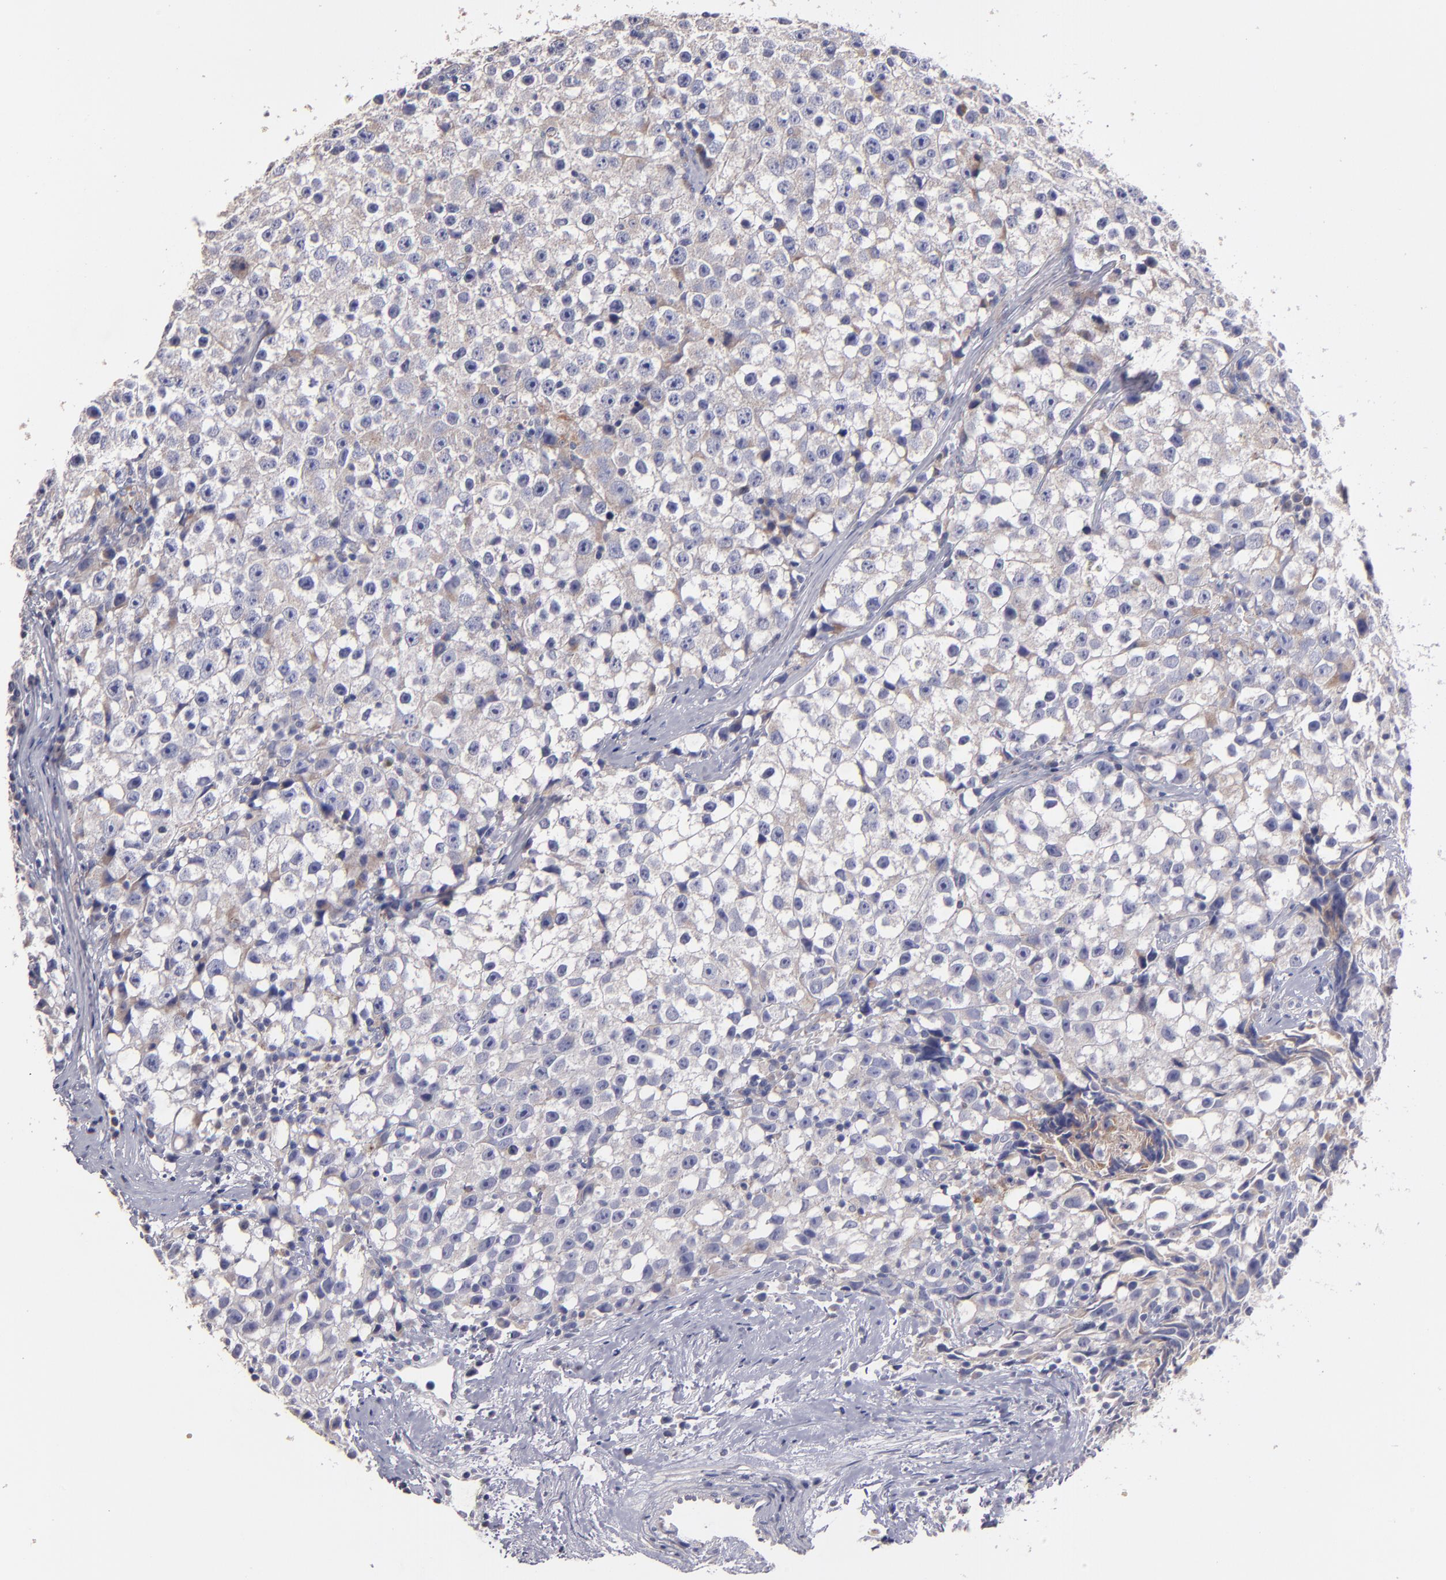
{"staining": {"intensity": "negative", "quantity": "none", "location": "none"}, "tissue": "testis cancer", "cell_type": "Tumor cells", "image_type": "cancer", "snomed": [{"axis": "morphology", "description": "Seminoma, NOS"}, {"axis": "topography", "description": "Testis"}], "caption": "The micrograph displays no significant staining in tumor cells of seminoma (testis).", "gene": "CLTA", "patient": {"sex": "male", "age": 35}}